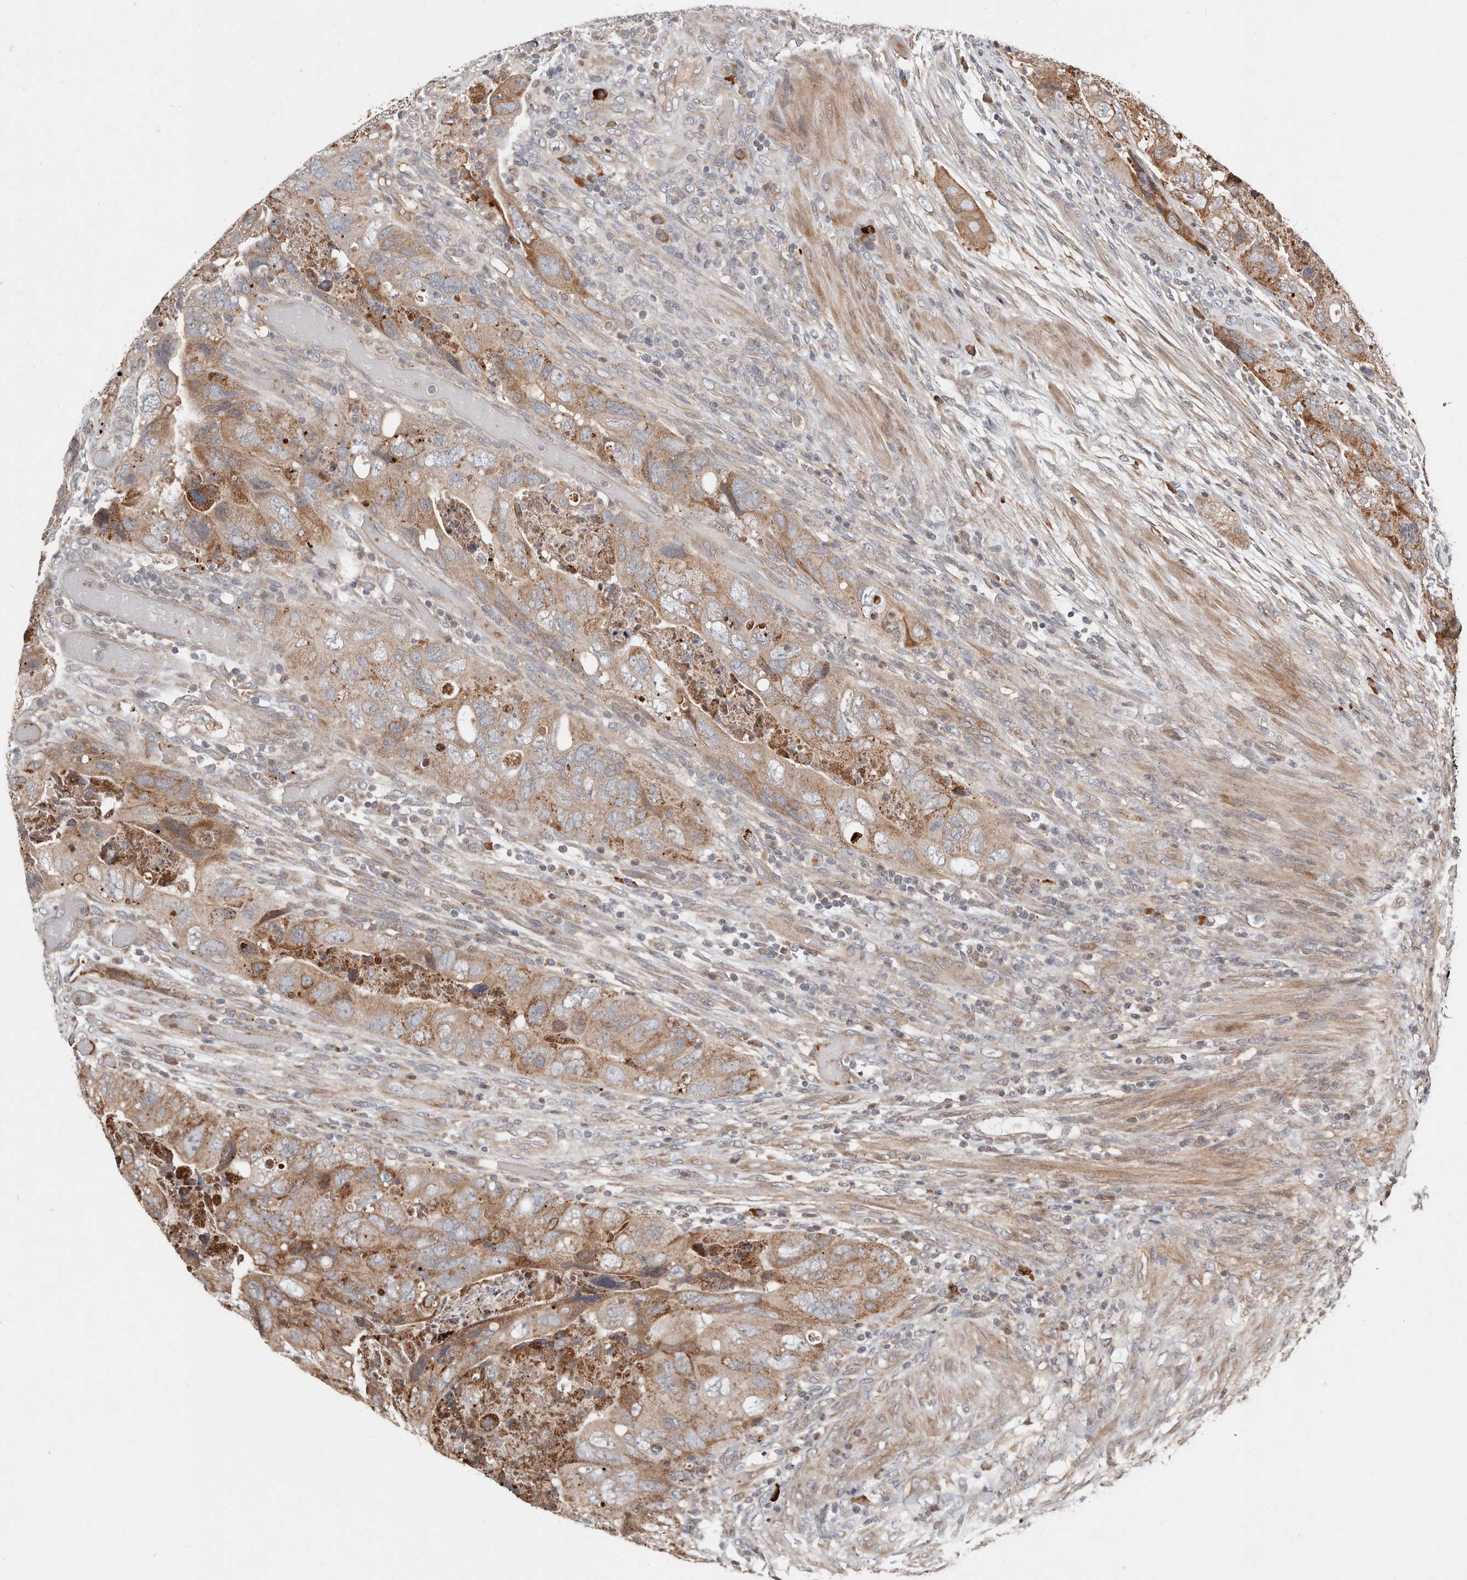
{"staining": {"intensity": "moderate", "quantity": ">75%", "location": "cytoplasmic/membranous"}, "tissue": "colorectal cancer", "cell_type": "Tumor cells", "image_type": "cancer", "snomed": [{"axis": "morphology", "description": "Adenocarcinoma, NOS"}, {"axis": "topography", "description": "Rectum"}], "caption": "Brown immunohistochemical staining in colorectal cancer (adenocarcinoma) shows moderate cytoplasmic/membranous staining in about >75% of tumor cells. Immunohistochemistry (ihc) stains the protein of interest in brown and the nuclei are stained blue.", "gene": "SMYD4", "patient": {"sex": "male", "age": 63}}